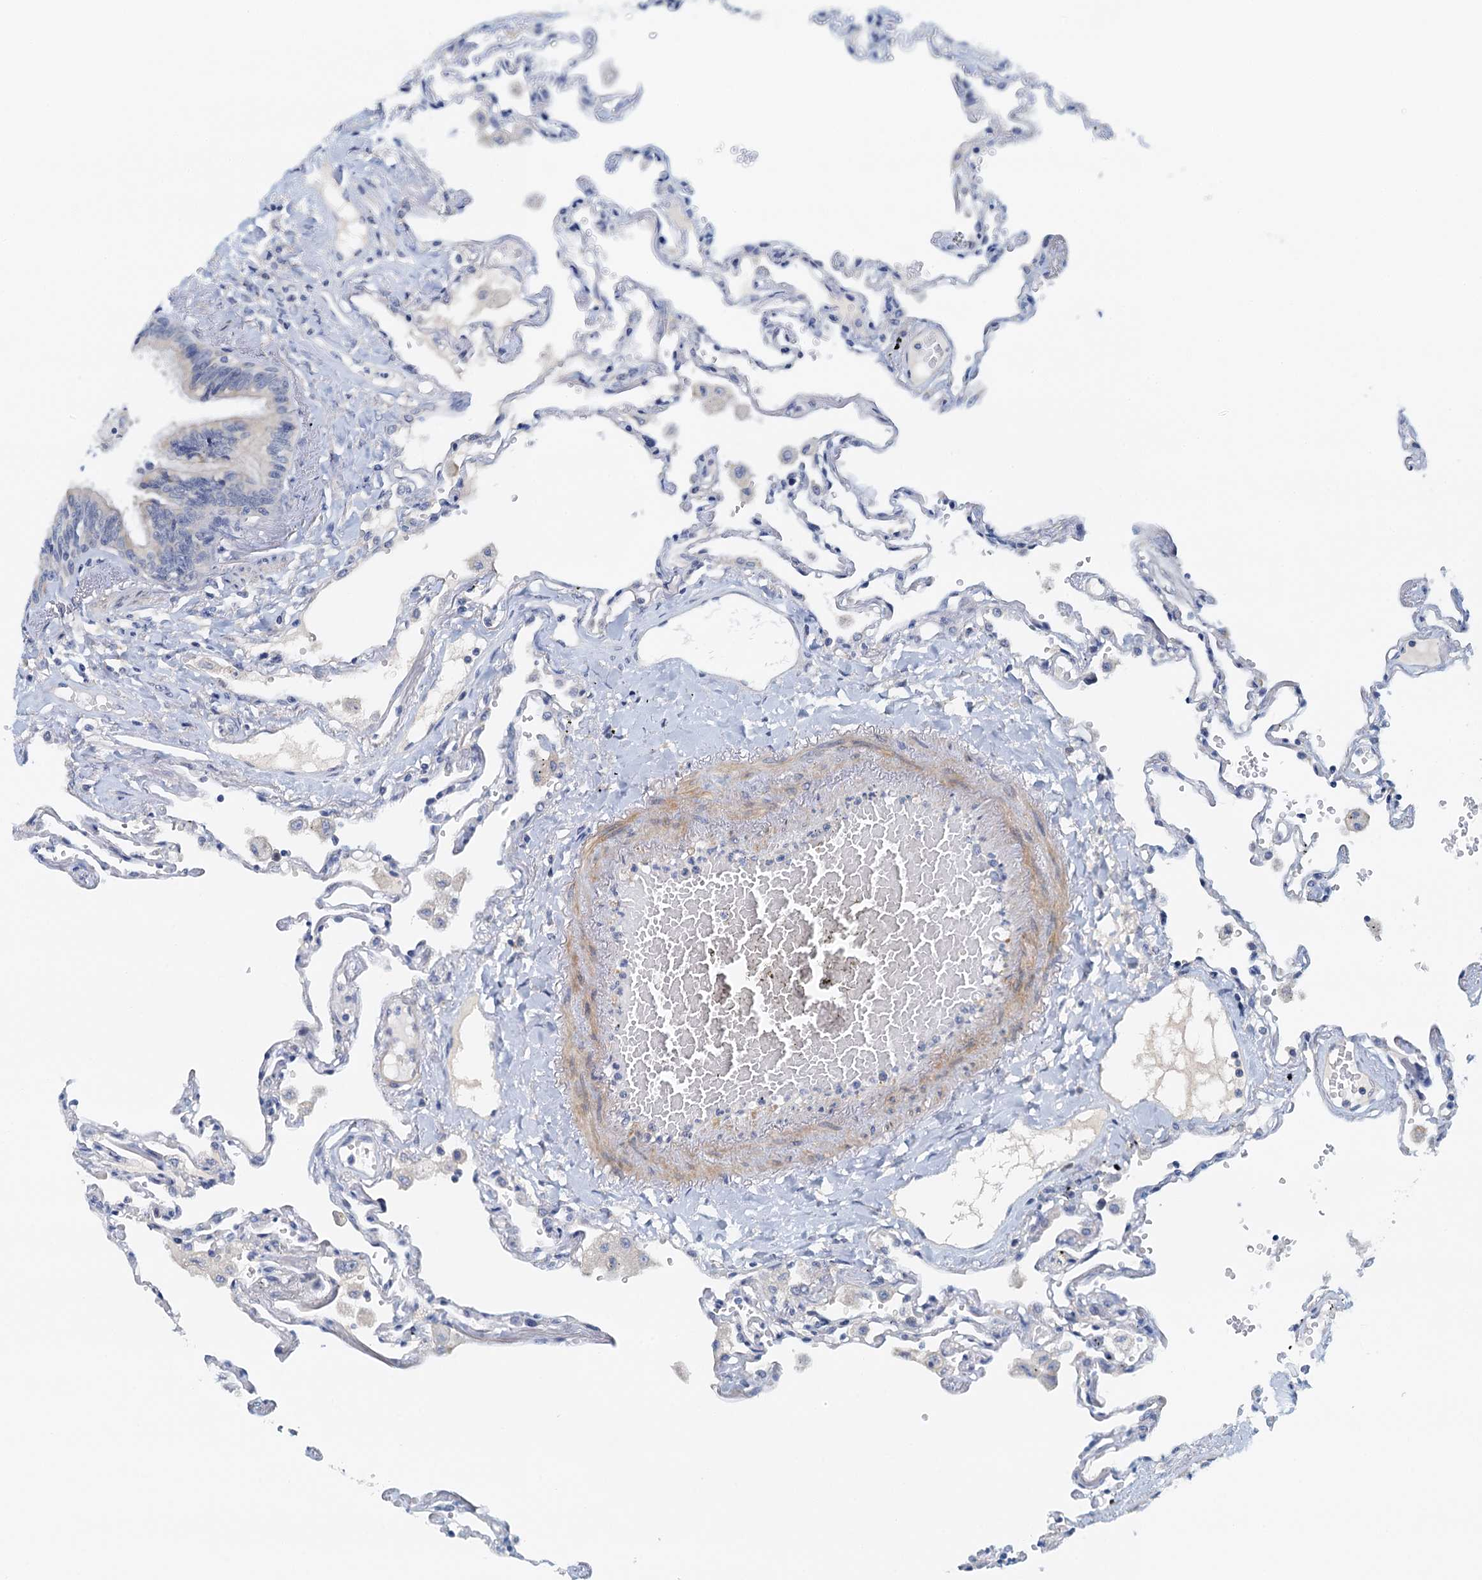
{"staining": {"intensity": "negative", "quantity": "none", "location": "none"}, "tissue": "lung", "cell_type": "Alveolar cells", "image_type": "normal", "snomed": [{"axis": "morphology", "description": "Normal tissue, NOS"}, {"axis": "topography", "description": "Lung"}], "caption": "Immunohistochemistry of benign lung exhibits no staining in alveolar cells. (Stains: DAB (3,3'-diaminobenzidine) immunohistochemistry with hematoxylin counter stain, Microscopy: brightfield microscopy at high magnification).", "gene": "DTD1", "patient": {"sex": "female", "age": 67}}